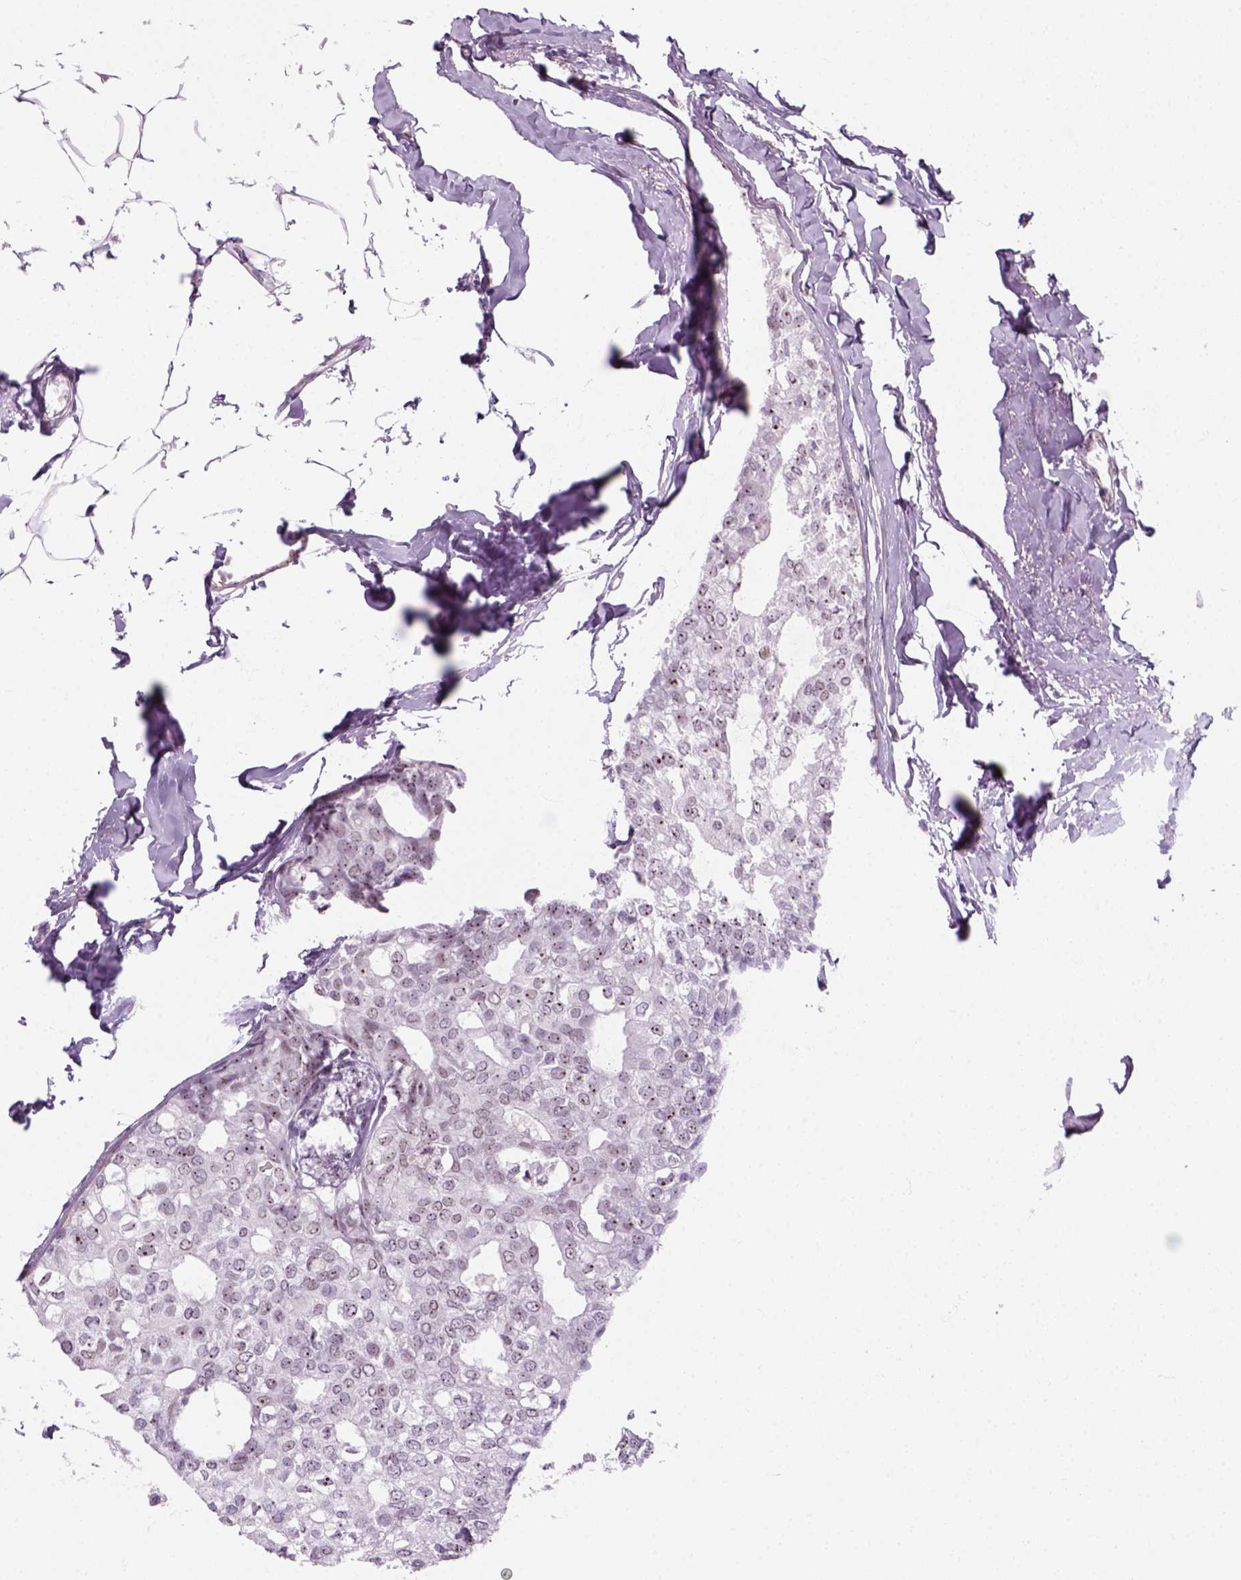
{"staining": {"intensity": "moderate", "quantity": "25%-75%", "location": "nuclear"}, "tissue": "breast cancer", "cell_type": "Tumor cells", "image_type": "cancer", "snomed": [{"axis": "morphology", "description": "Duct carcinoma"}, {"axis": "topography", "description": "Breast"}], "caption": "This is a micrograph of immunohistochemistry staining of invasive ductal carcinoma (breast), which shows moderate positivity in the nuclear of tumor cells.", "gene": "ZNF865", "patient": {"sex": "female", "age": 40}}